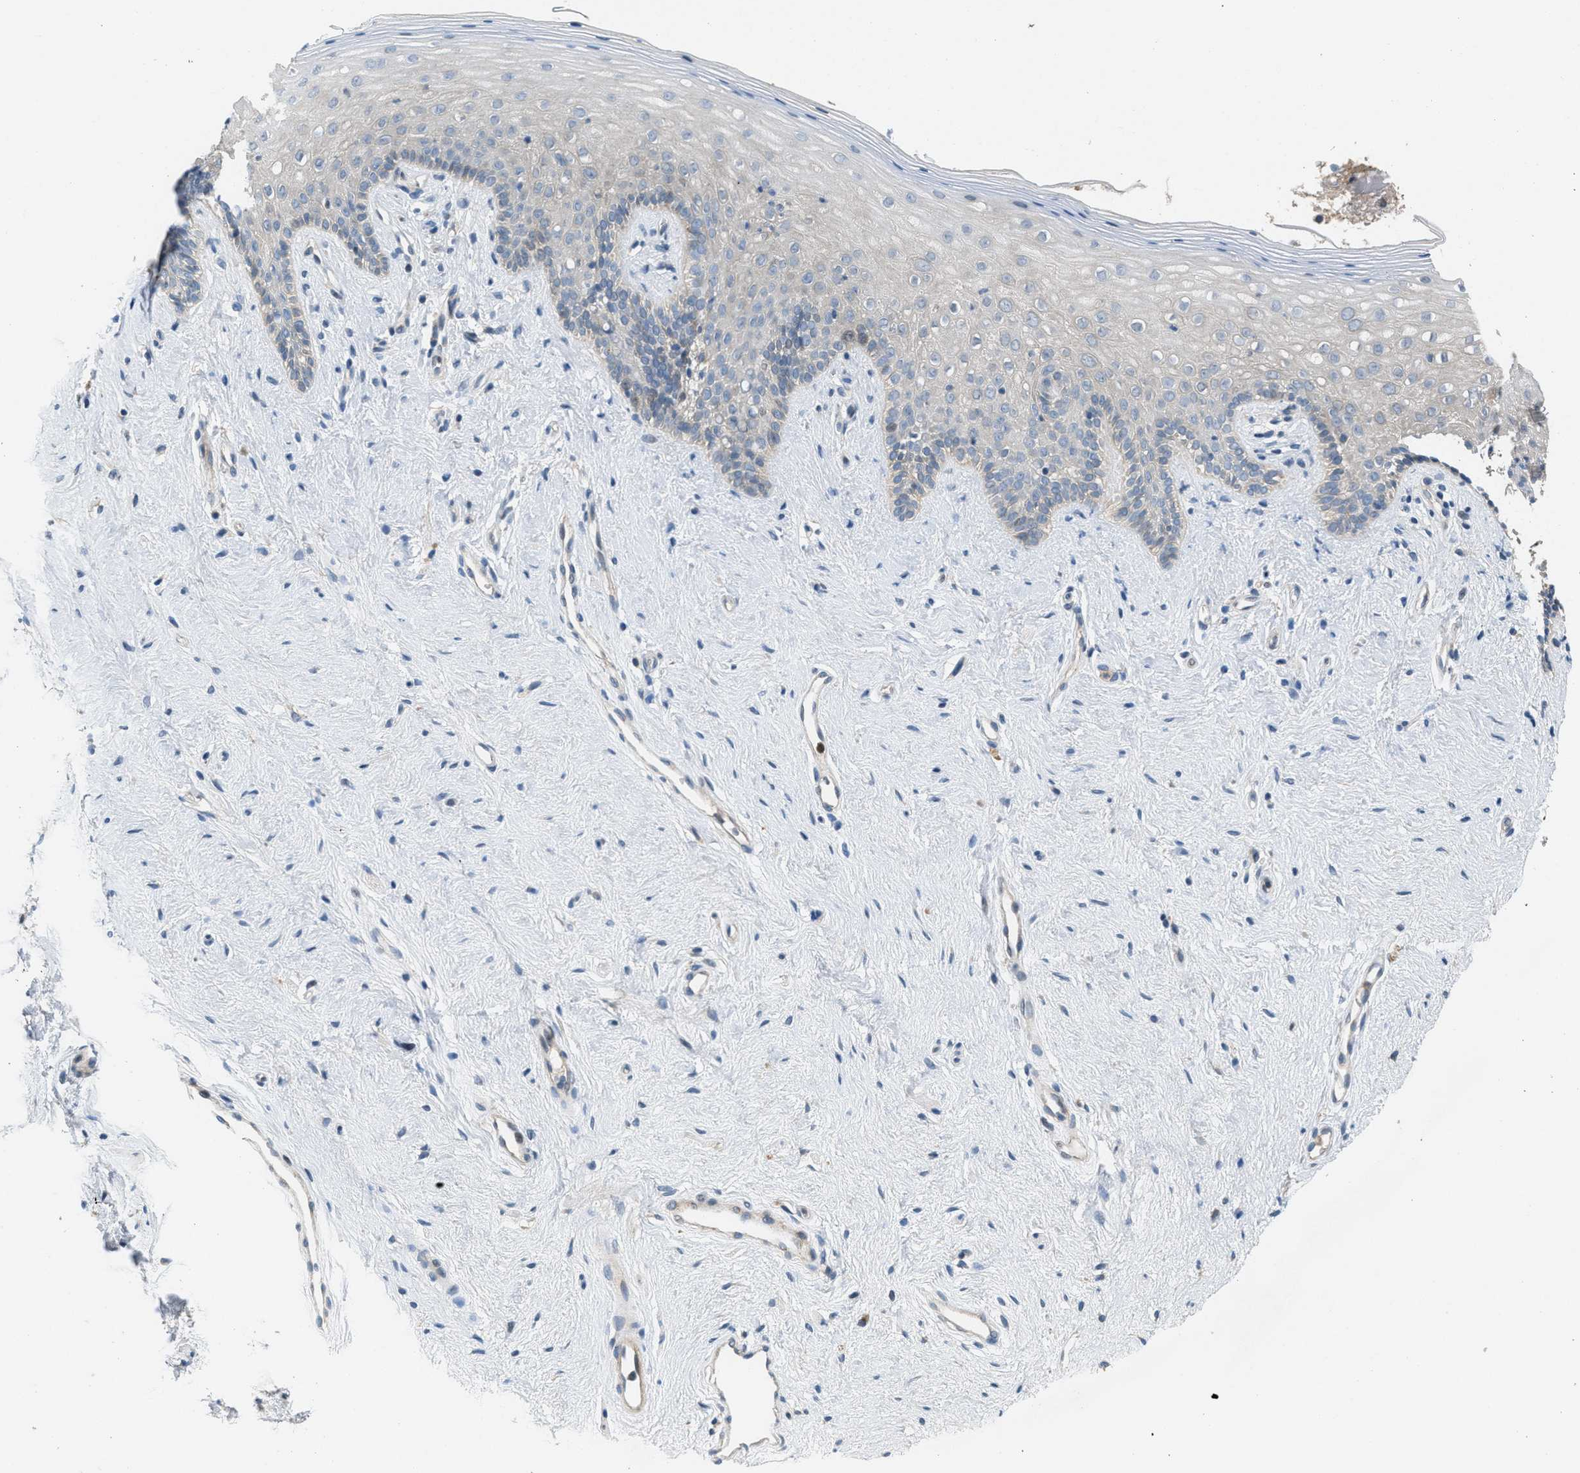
{"staining": {"intensity": "weak", "quantity": "25%-75%", "location": "cytoplasmic/membranous"}, "tissue": "vagina", "cell_type": "Squamous epithelial cells", "image_type": "normal", "snomed": [{"axis": "morphology", "description": "Normal tissue, NOS"}, {"axis": "topography", "description": "Vagina"}], "caption": "Immunohistochemical staining of benign vagina shows low levels of weak cytoplasmic/membranous positivity in approximately 25%-75% of squamous epithelial cells. (Stains: DAB (3,3'-diaminobenzidine) in brown, nuclei in blue, Microscopy: brightfield microscopy at high magnification).", "gene": "ADCY6", "patient": {"sex": "female", "age": 44}}